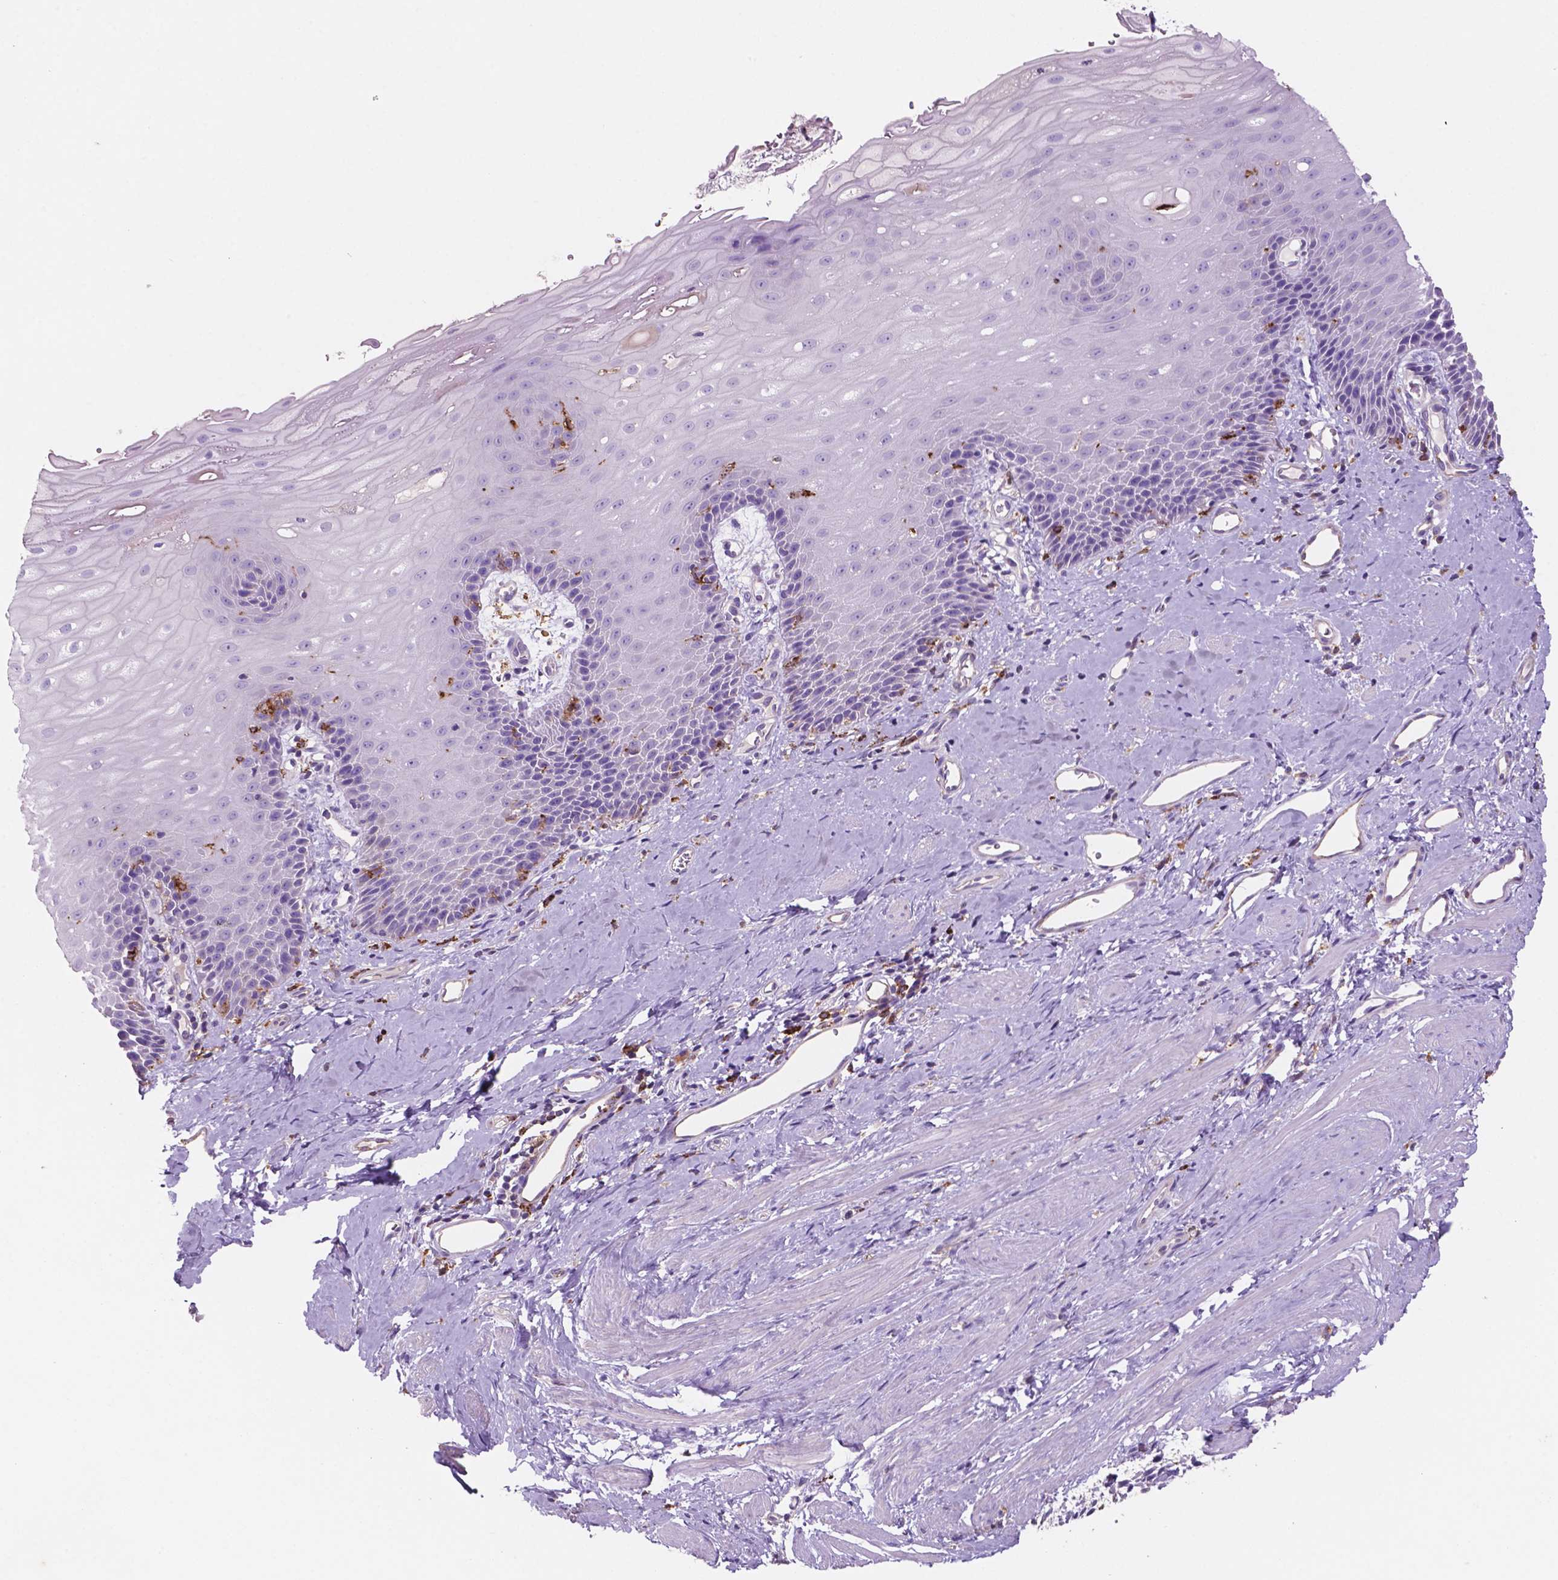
{"staining": {"intensity": "negative", "quantity": "none", "location": "none"}, "tissue": "esophagus", "cell_type": "Squamous epithelial cells", "image_type": "normal", "snomed": [{"axis": "morphology", "description": "Normal tissue, NOS"}, {"axis": "topography", "description": "Esophagus"}], "caption": "There is no significant staining in squamous epithelial cells of esophagus. (Brightfield microscopy of DAB IHC at high magnification).", "gene": "MKRN2OS", "patient": {"sex": "male", "age": 64}}